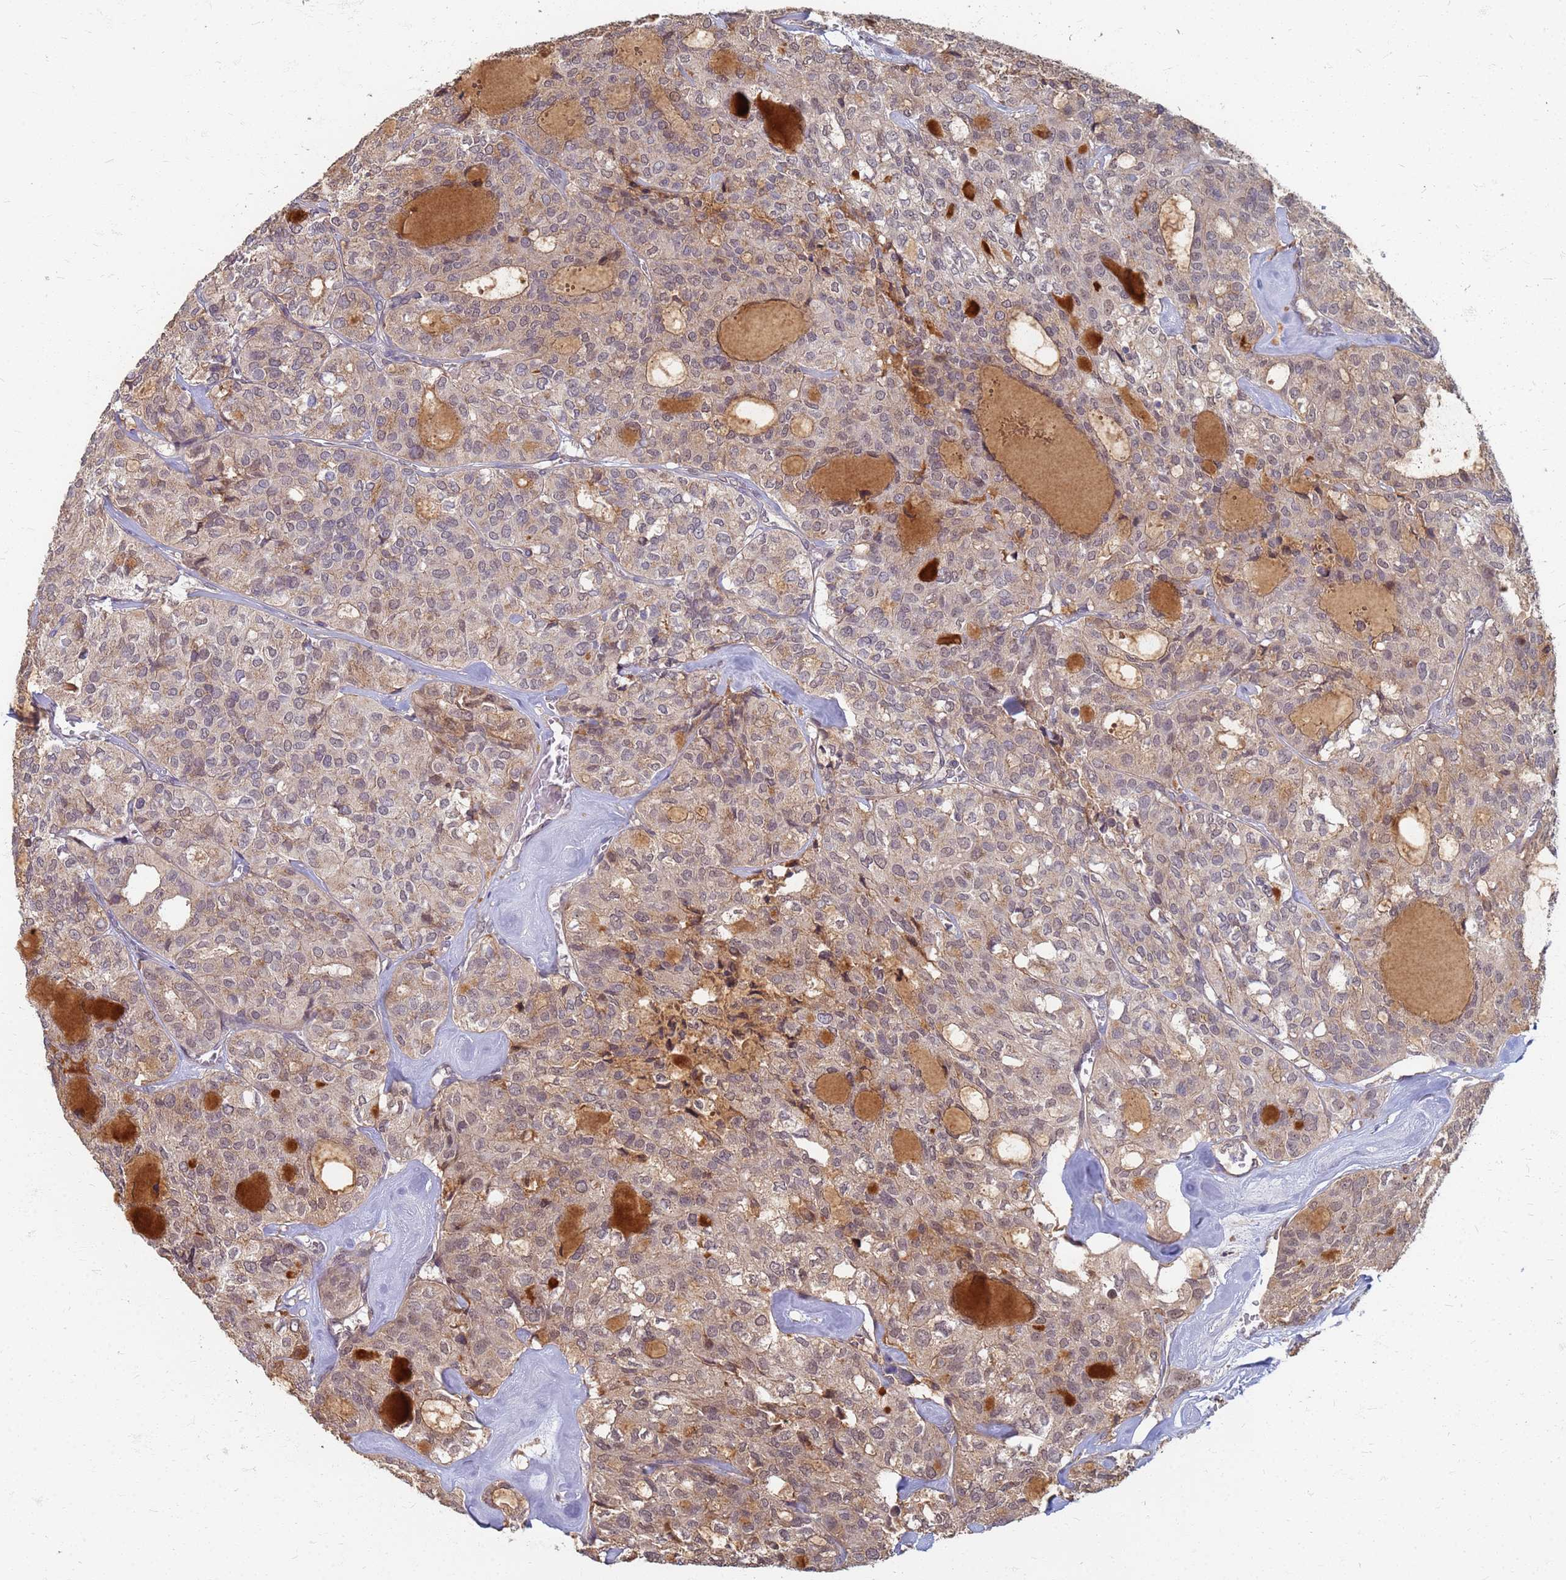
{"staining": {"intensity": "weak", "quantity": "25%-75%", "location": "nuclear"}, "tissue": "thyroid cancer", "cell_type": "Tumor cells", "image_type": "cancer", "snomed": [{"axis": "morphology", "description": "Follicular adenoma carcinoma, NOS"}, {"axis": "topography", "description": "Thyroid gland"}], "caption": "Human follicular adenoma carcinoma (thyroid) stained with a brown dye reveals weak nuclear positive positivity in approximately 25%-75% of tumor cells.", "gene": "ITGB4", "patient": {"sex": "male", "age": 75}}